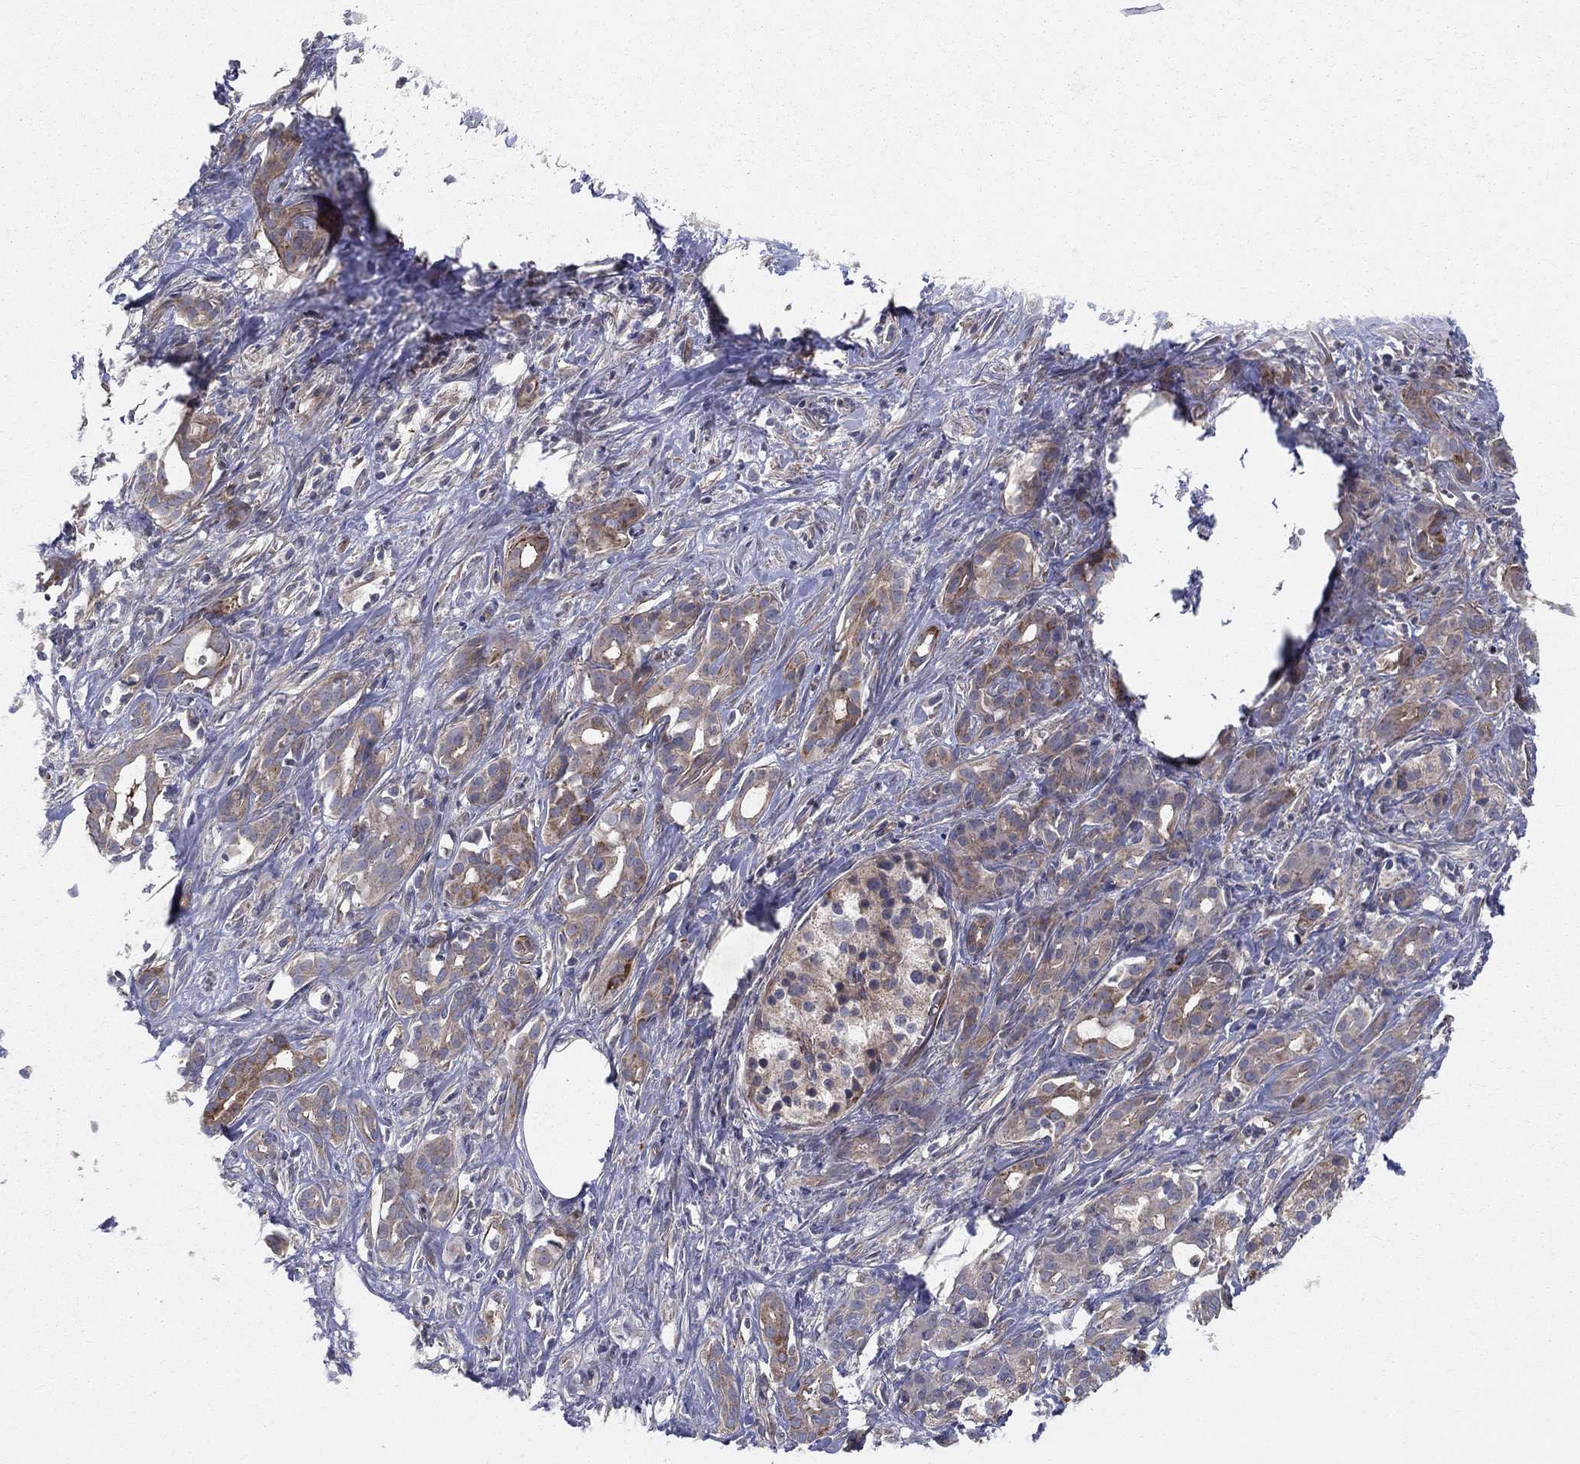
{"staining": {"intensity": "moderate", "quantity": "25%-75%", "location": "cytoplasmic/membranous"}, "tissue": "pancreatic cancer", "cell_type": "Tumor cells", "image_type": "cancer", "snomed": [{"axis": "morphology", "description": "Adenocarcinoma, NOS"}, {"axis": "topography", "description": "Pancreas"}], "caption": "A brown stain shows moderate cytoplasmic/membranous expression of a protein in human adenocarcinoma (pancreatic) tumor cells.", "gene": "POMZP3", "patient": {"sex": "male", "age": 61}}